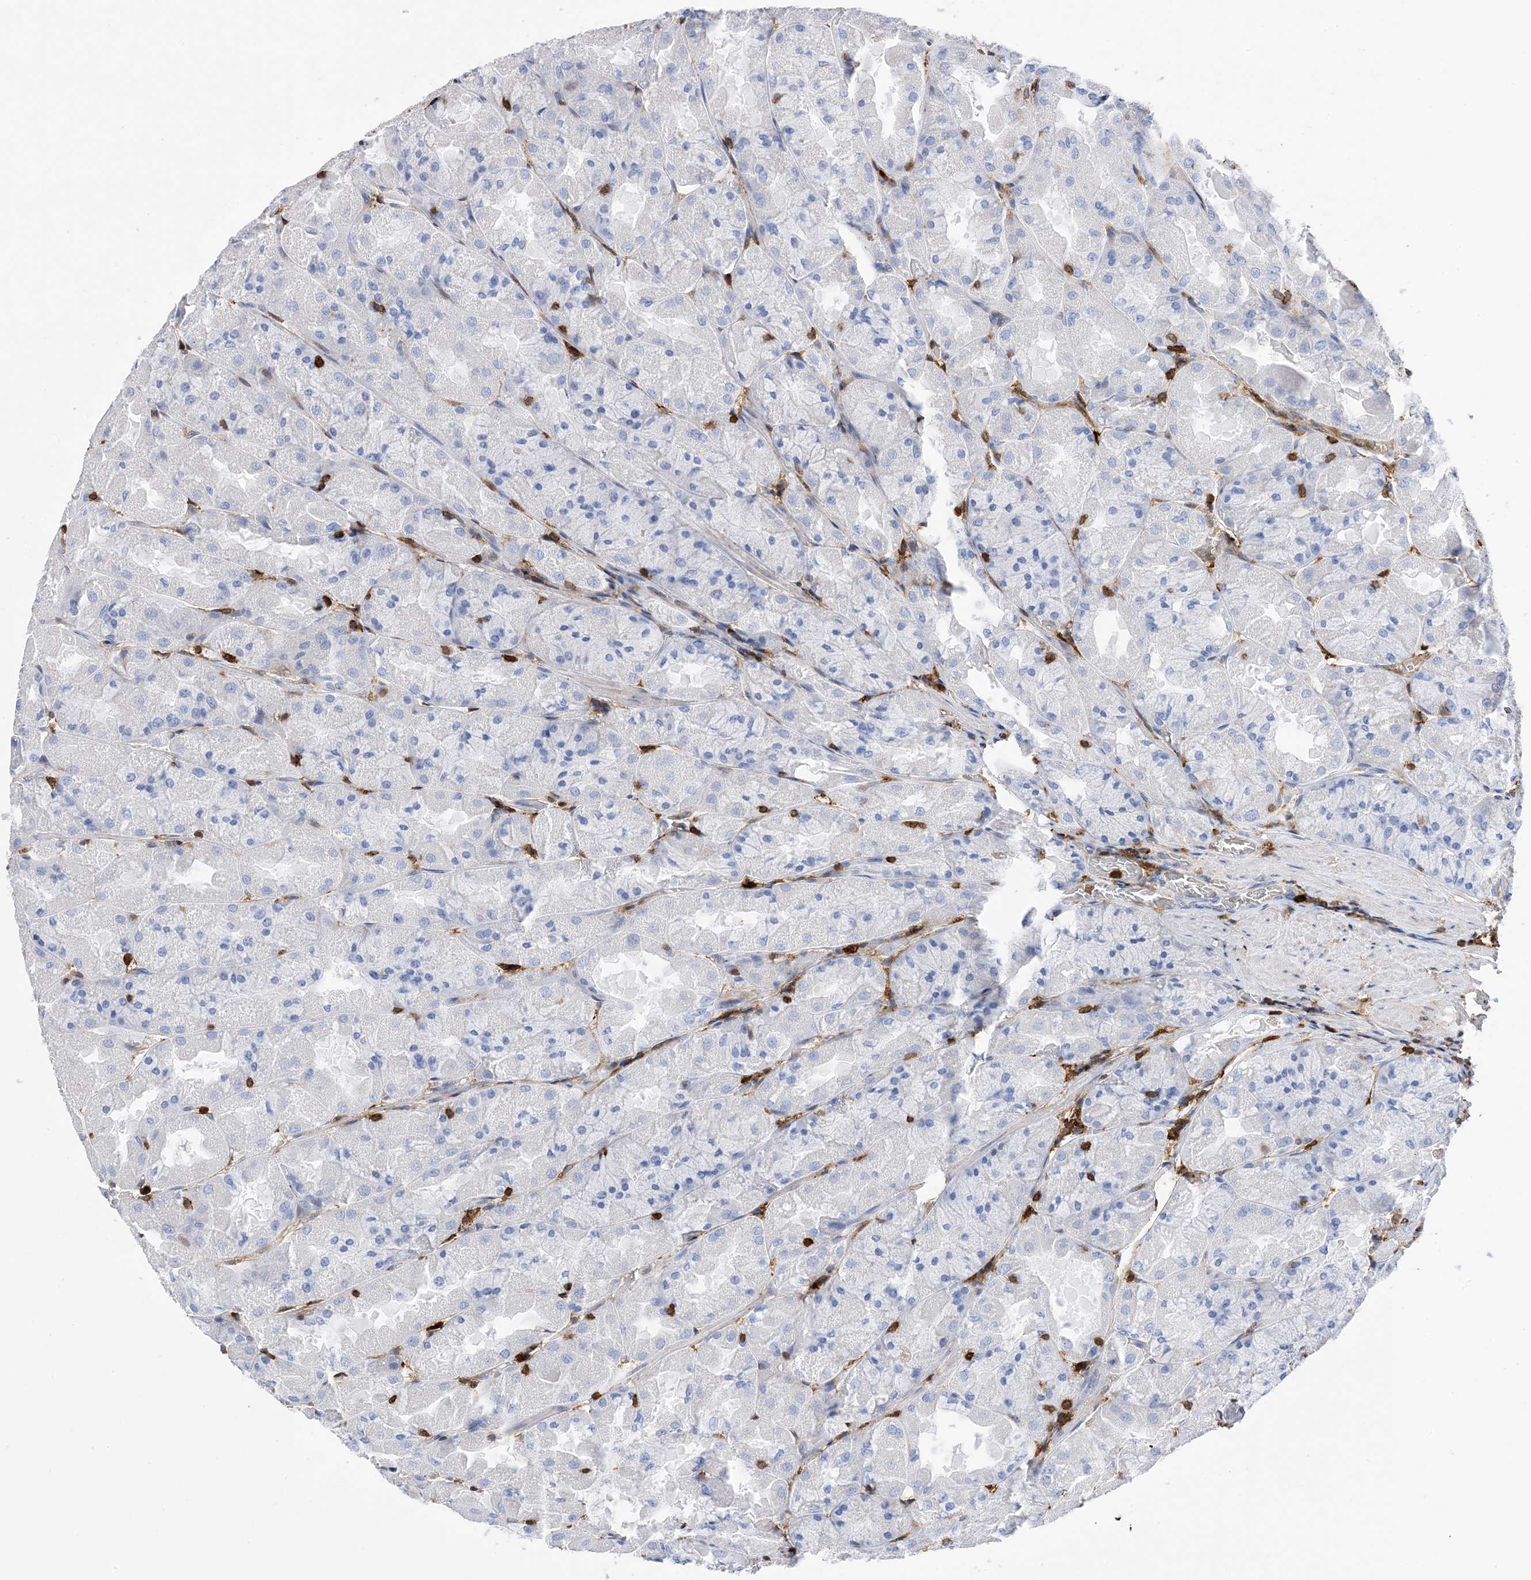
{"staining": {"intensity": "negative", "quantity": "none", "location": "none"}, "tissue": "stomach", "cell_type": "Glandular cells", "image_type": "normal", "snomed": [{"axis": "morphology", "description": "Normal tissue, NOS"}, {"axis": "topography", "description": "Stomach"}], "caption": "IHC histopathology image of unremarkable human stomach stained for a protein (brown), which shows no positivity in glandular cells.", "gene": "ANXA1", "patient": {"sex": "female", "age": 61}}